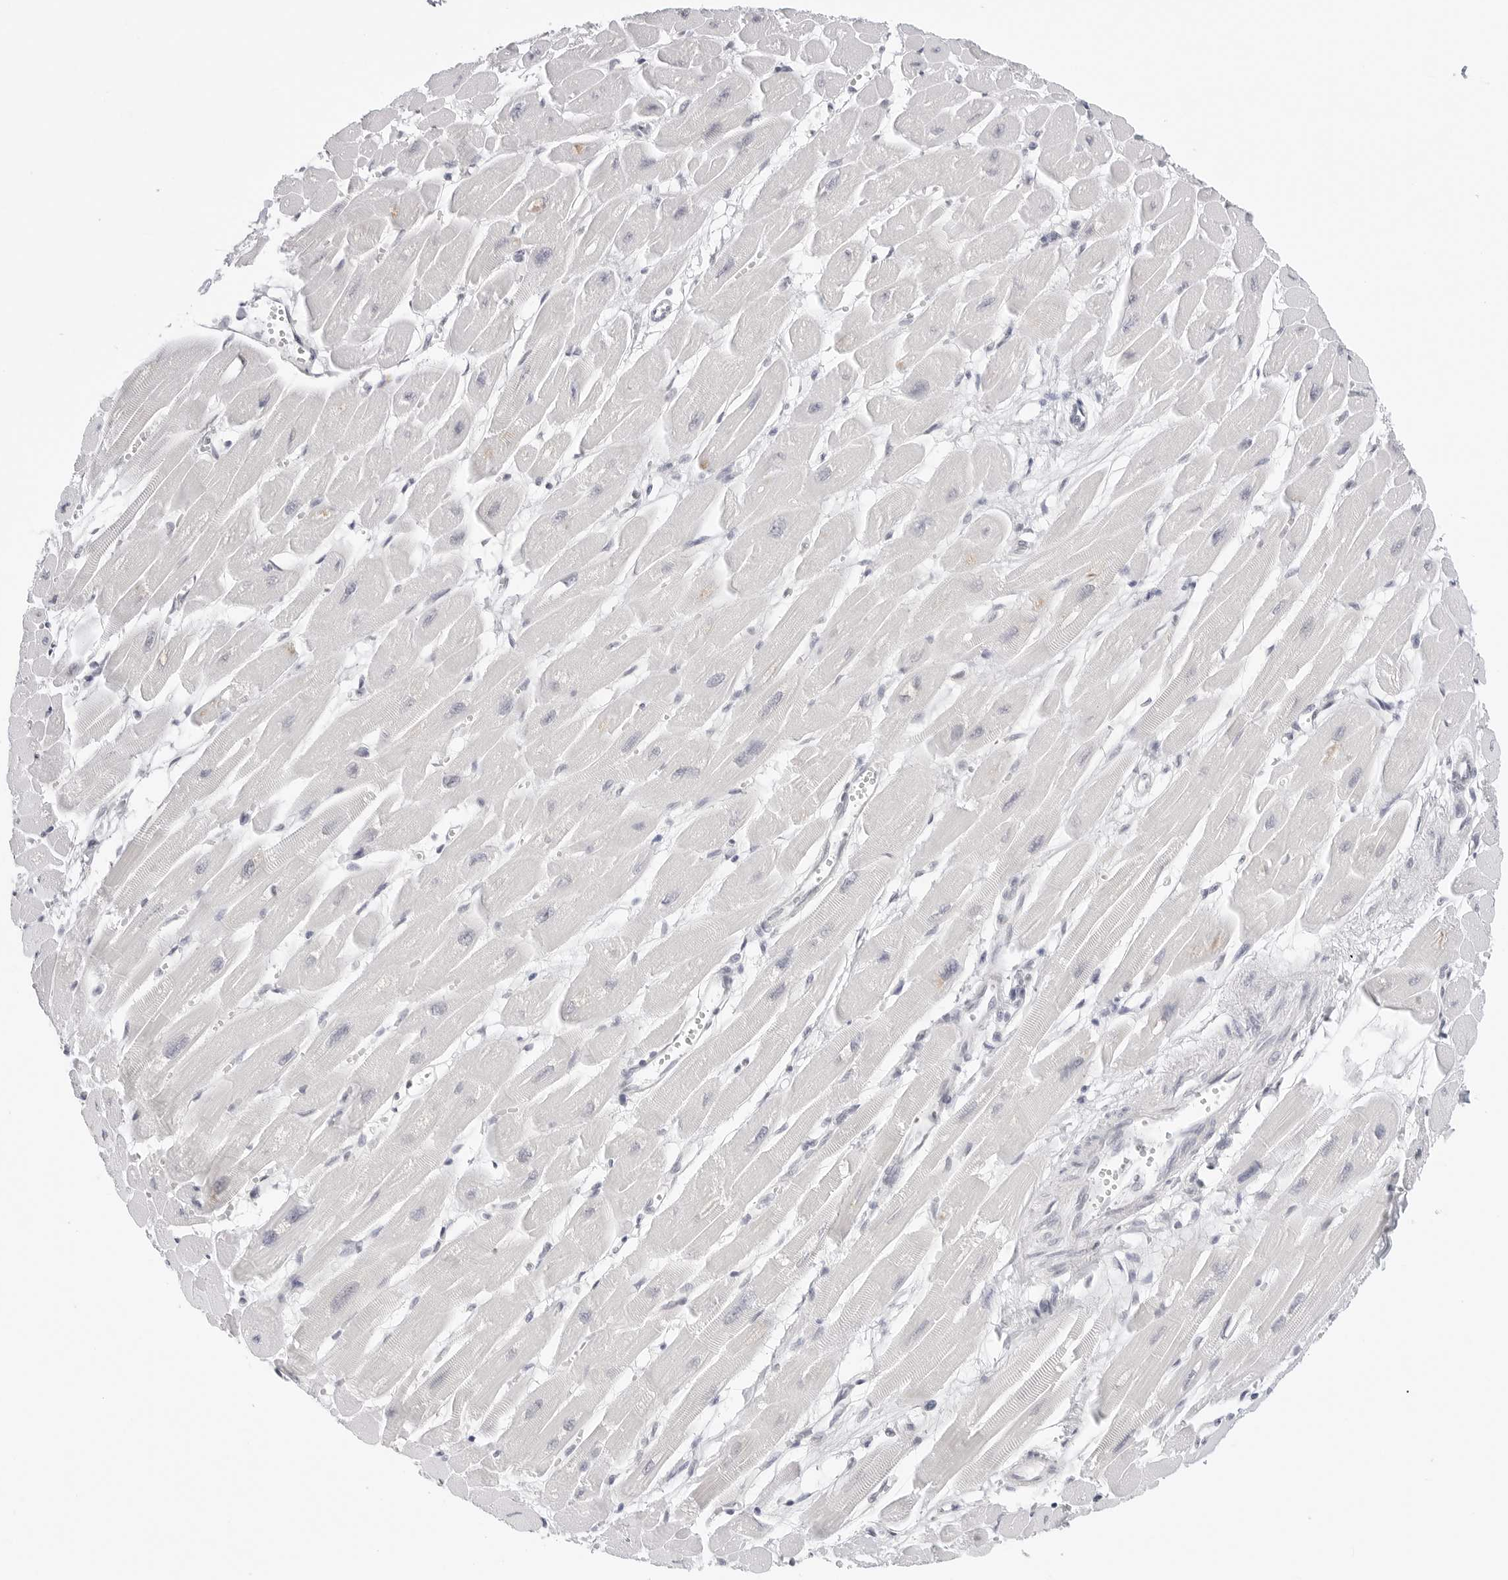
{"staining": {"intensity": "weak", "quantity": "<25%", "location": "cytoplasmic/membranous"}, "tissue": "heart muscle", "cell_type": "Cardiomyocytes", "image_type": "normal", "snomed": [{"axis": "morphology", "description": "Normal tissue, NOS"}, {"axis": "topography", "description": "Heart"}], "caption": "Protein analysis of unremarkable heart muscle reveals no significant positivity in cardiomyocytes. (Stains: DAB (3,3'-diaminobenzidine) IHC with hematoxylin counter stain, Microscopy: brightfield microscopy at high magnification).", "gene": "NUDC", "patient": {"sex": "female", "age": 54}}